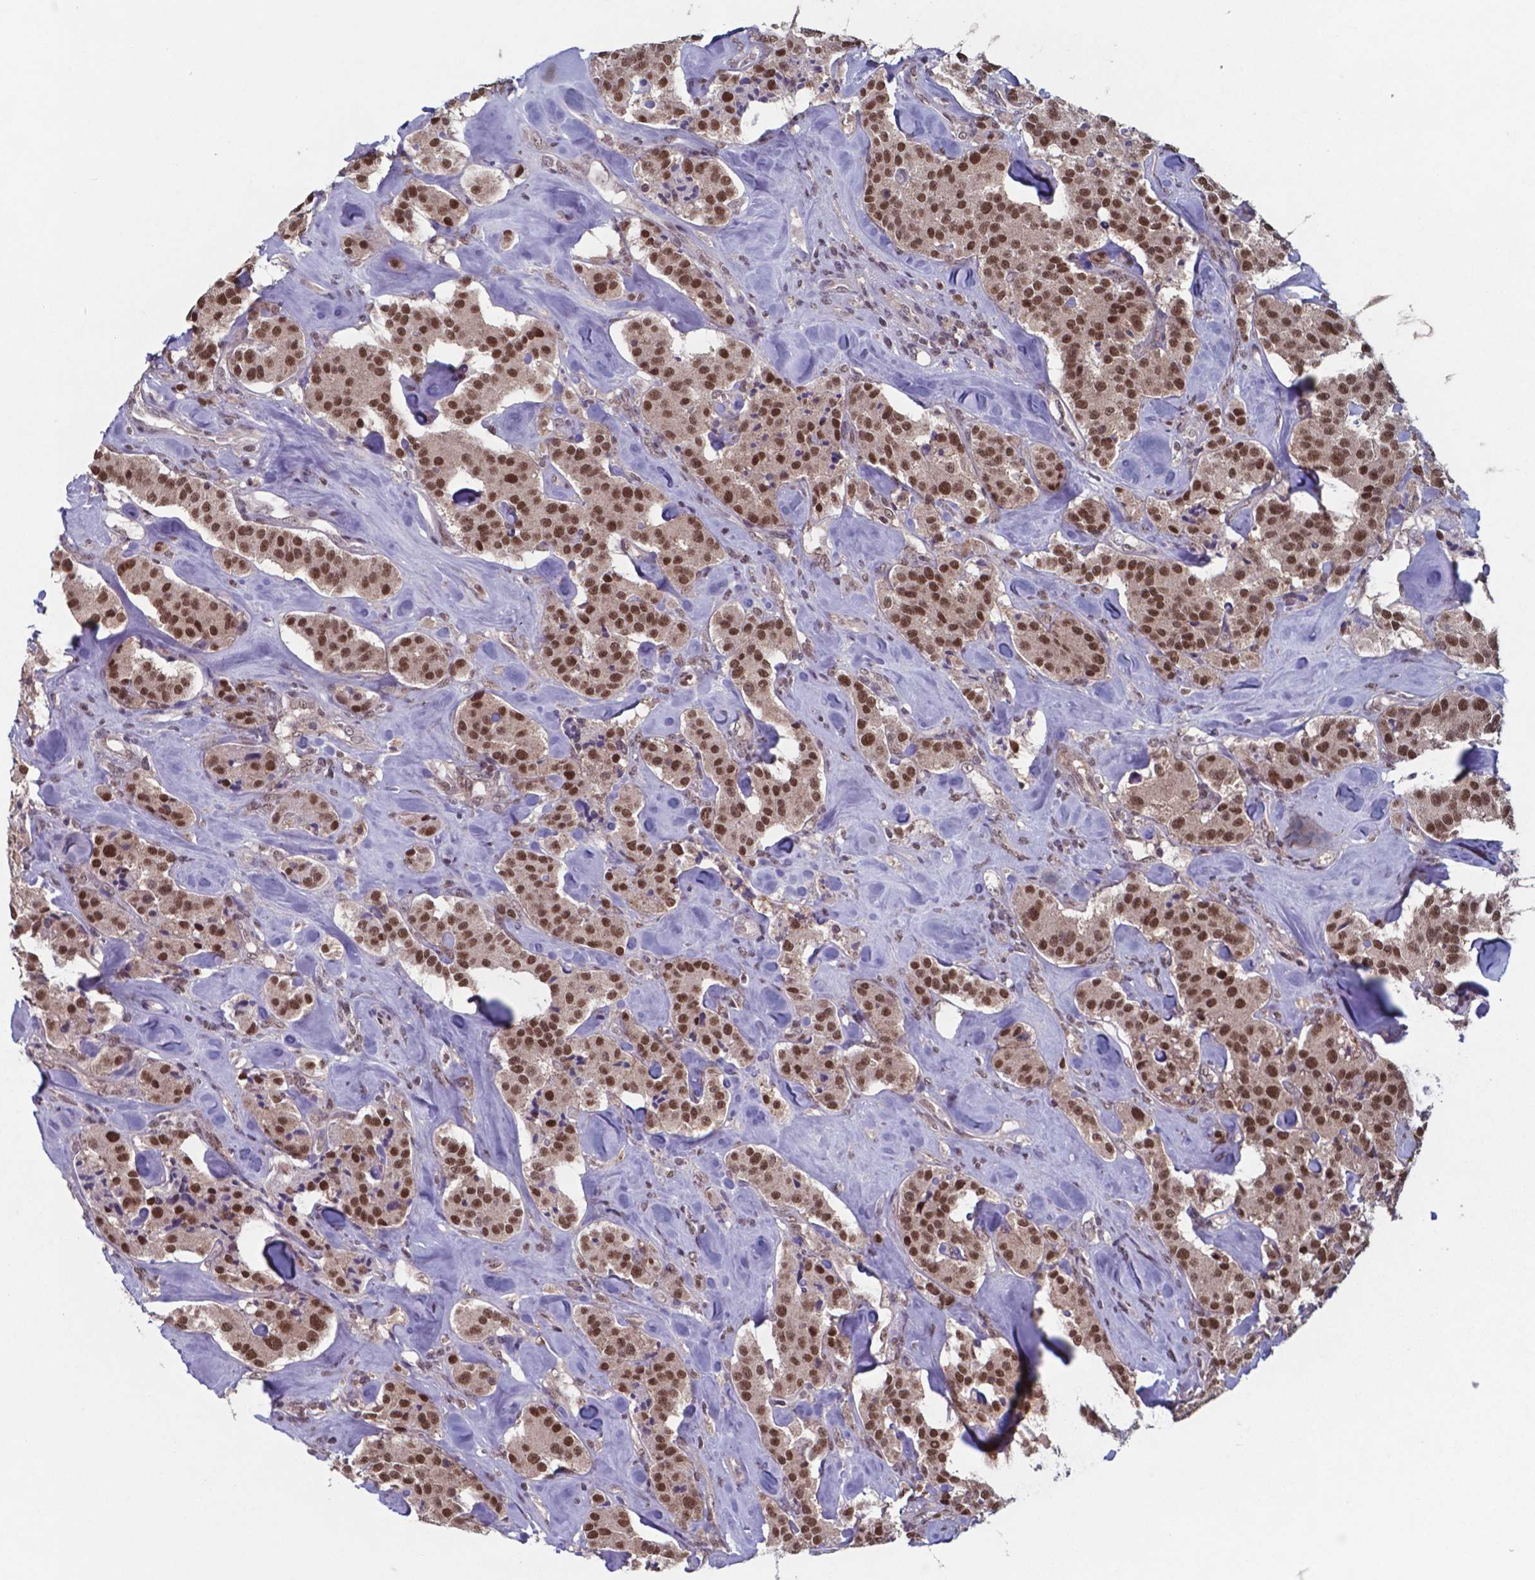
{"staining": {"intensity": "strong", "quantity": ">75%", "location": "nuclear"}, "tissue": "carcinoid", "cell_type": "Tumor cells", "image_type": "cancer", "snomed": [{"axis": "morphology", "description": "Carcinoid, malignant, NOS"}, {"axis": "topography", "description": "Pancreas"}], "caption": "IHC (DAB) staining of human malignant carcinoid reveals strong nuclear protein positivity in about >75% of tumor cells.", "gene": "UBA1", "patient": {"sex": "male", "age": 41}}